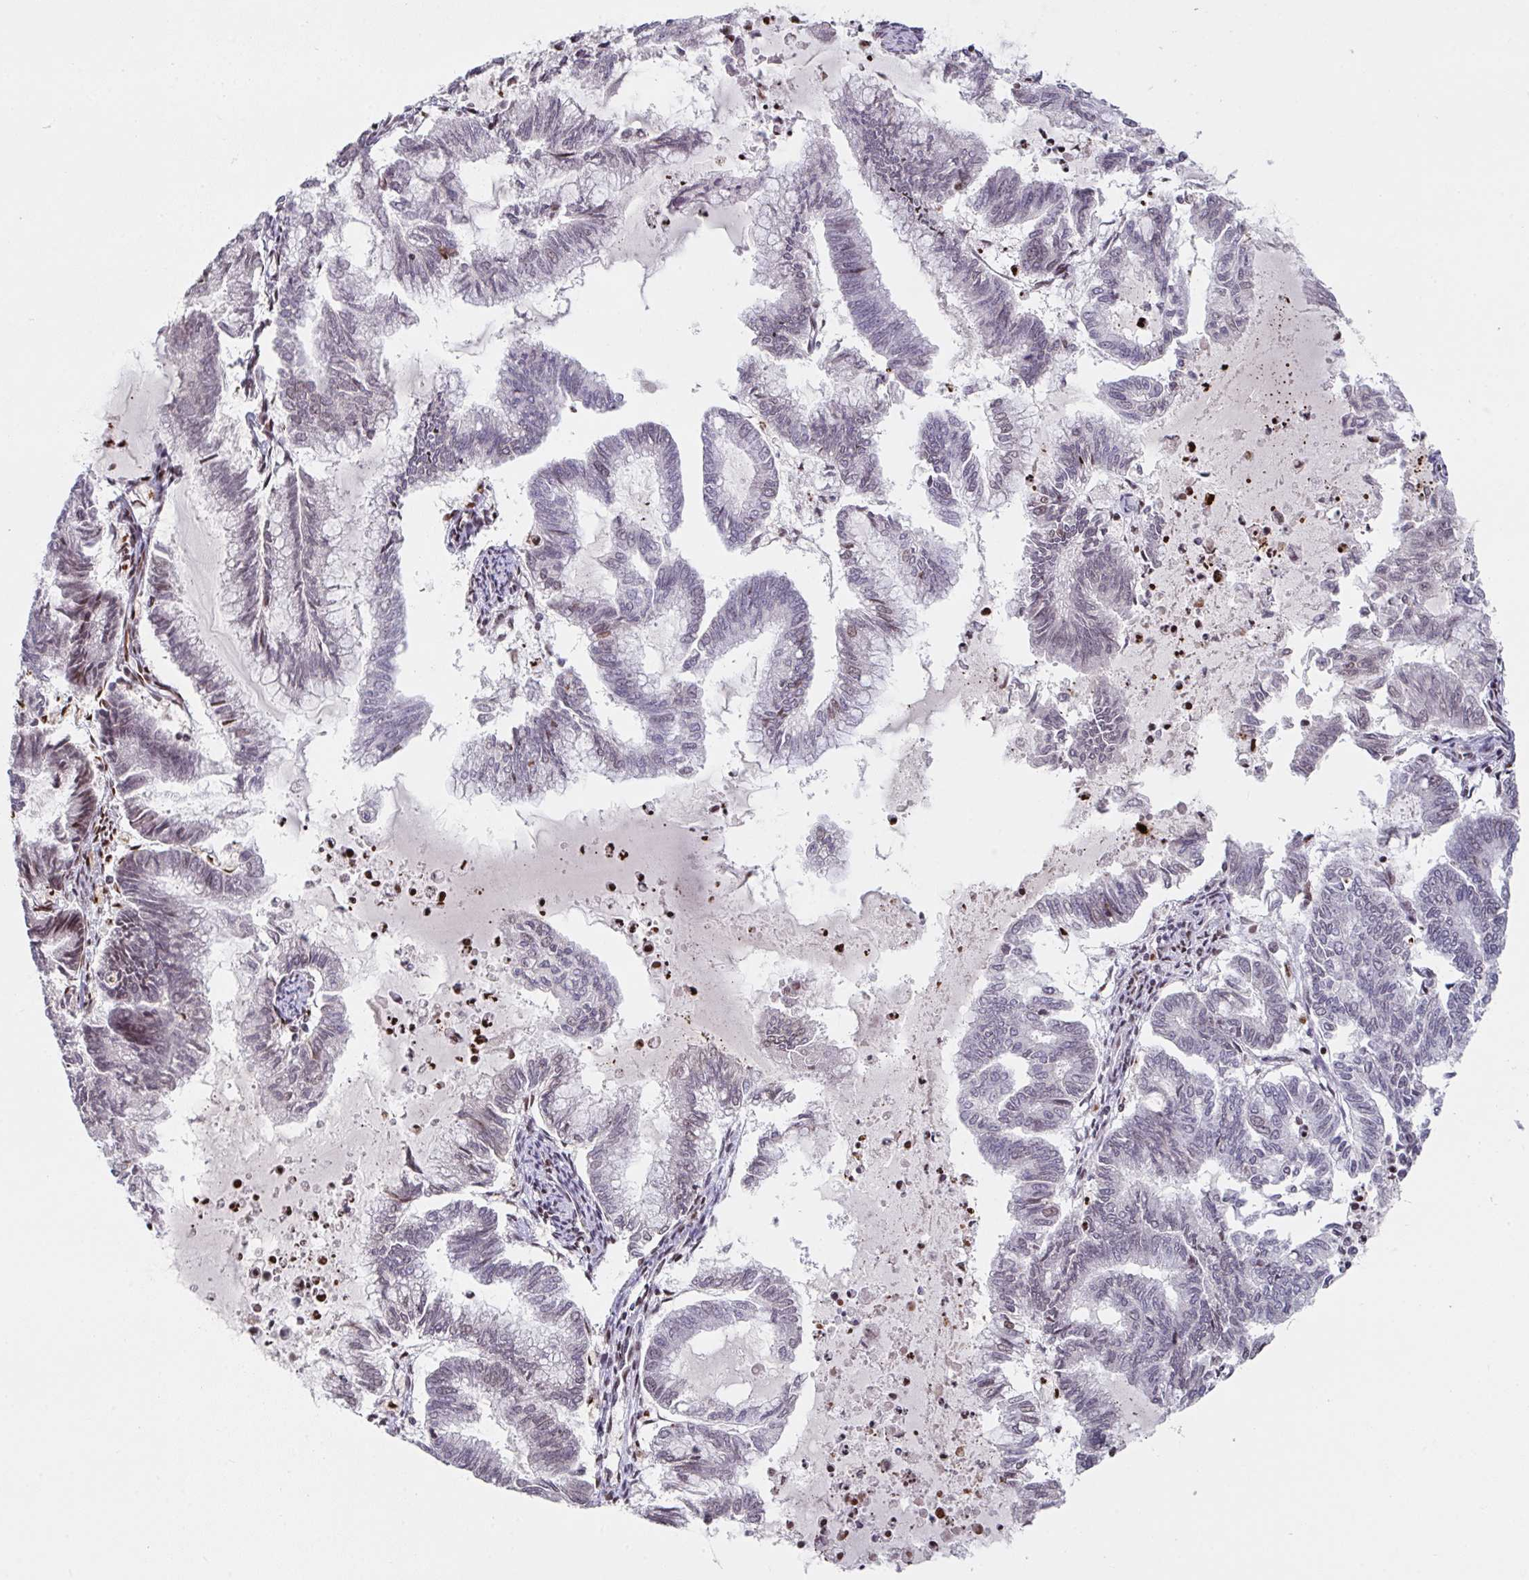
{"staining": {"intensity": "weak", "quantity": "<25%", "location": "nuclear"}, "tissue": "endometrial cancer", "cell_type": "Tumor cells", "image_type": "cancer", "snomed": [{"axis": "morphology", "description": "Adenocarcinoma, NOS"}, {"axis": "topography", "description": "Endometrium"}], "caption": "Endometrial cancer (adenocarcinoma) was stained to show a protein in brown. There is no significant staining in tumor cells. The staining was performed using DAB to visualize the protein expression in brown, while the nuclei were stained in blue with hematoxylin (Magnification: 20x).", "gene": "PCDHB8", "patient": {"sex": "female", "age": 79}}